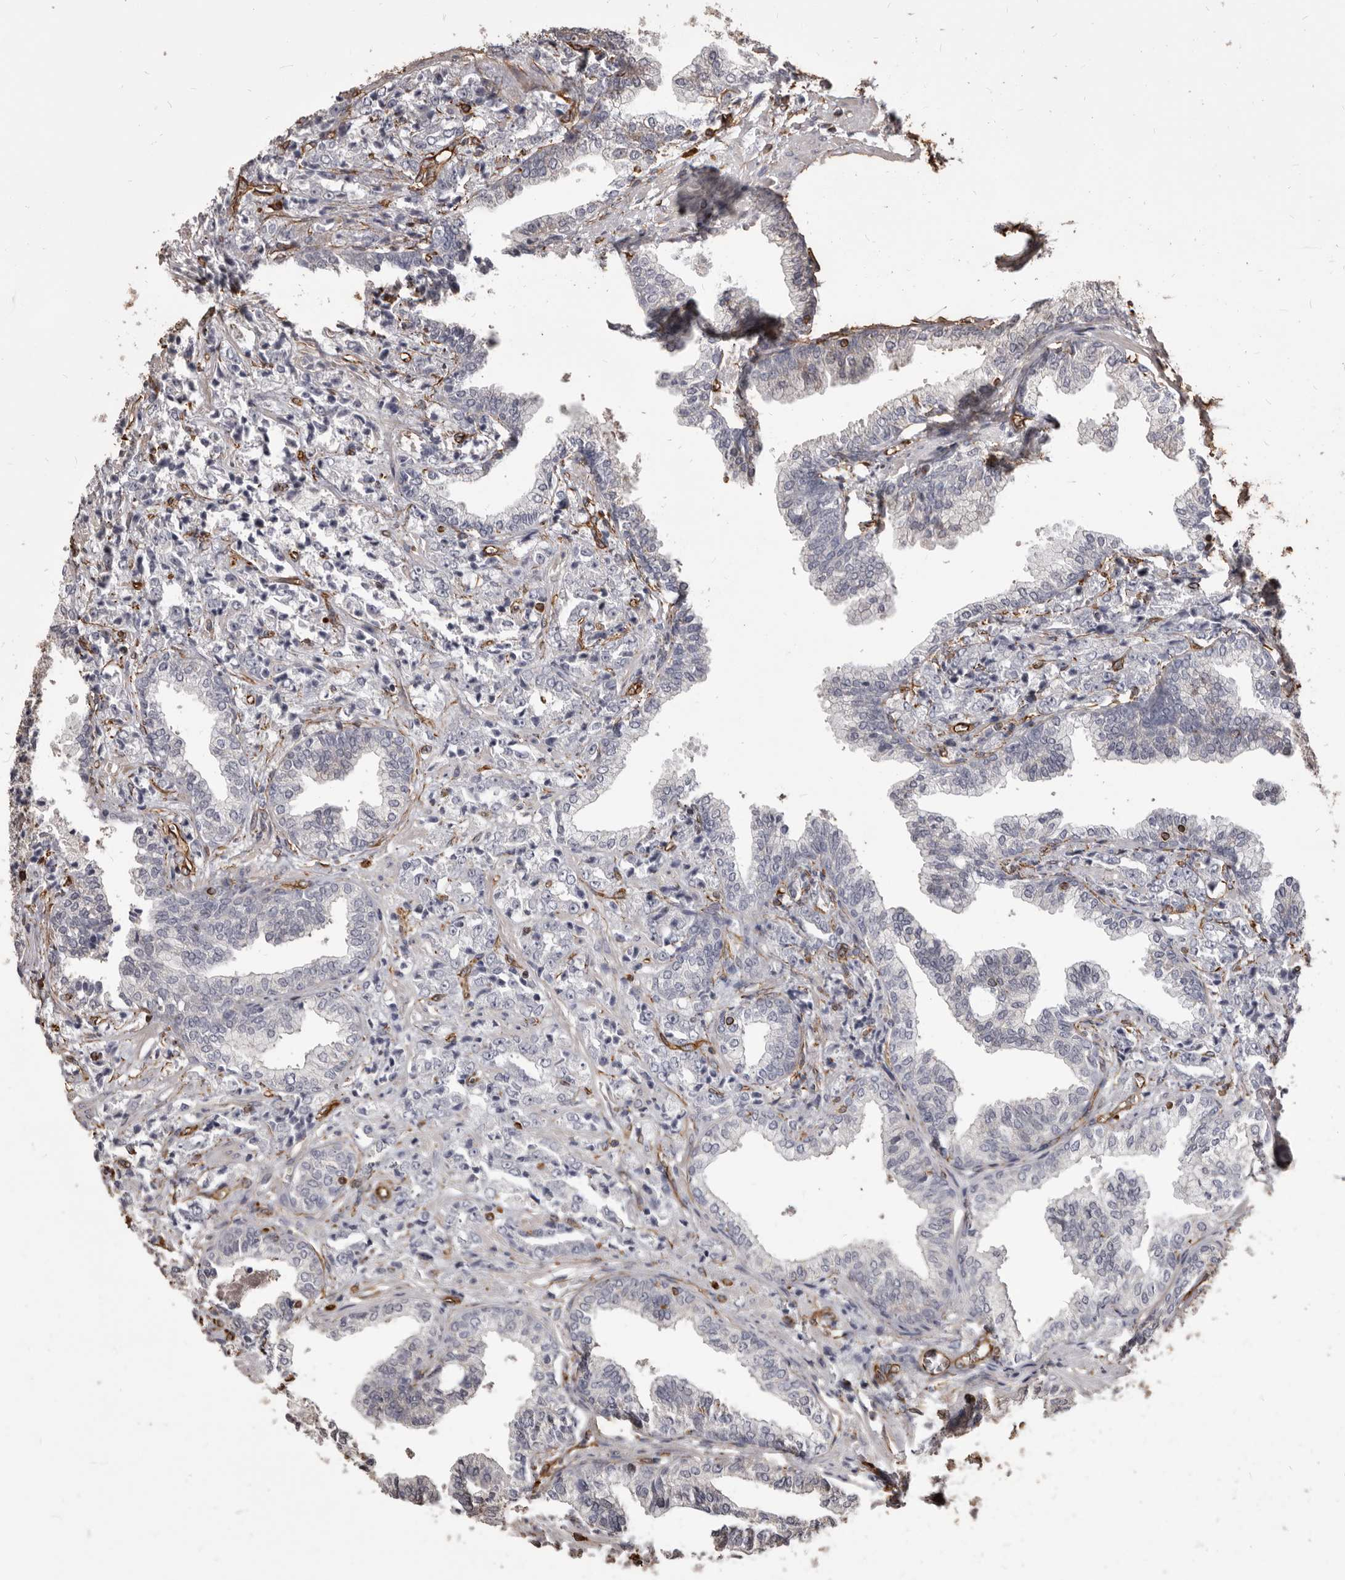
{"staining": {"intensity": "negative", "quantity": "none", "location": "none"}, "tissue": "prostate cancer", "cell_type": "Tumor cells", "image_type": "cancer", "snomed": [{"axis": "morphology", "description": "Adenocarcinoma, High grade"}, {"axis": "topography", "description": "Prostate"}], "caption": "IHC image of human prostate cancer (adenocarcinoma (high-grade)) stained for a protein (brown), which displays no positivity in tumor cells. Brightfield microscopy of IHC stained with DAB (3,3'-diaminobenzidine) (brown) and hematoxylin (blue), captured at high magnification.", "gene": "MTURN", "patient": {"sex": "male", "age": 71}}